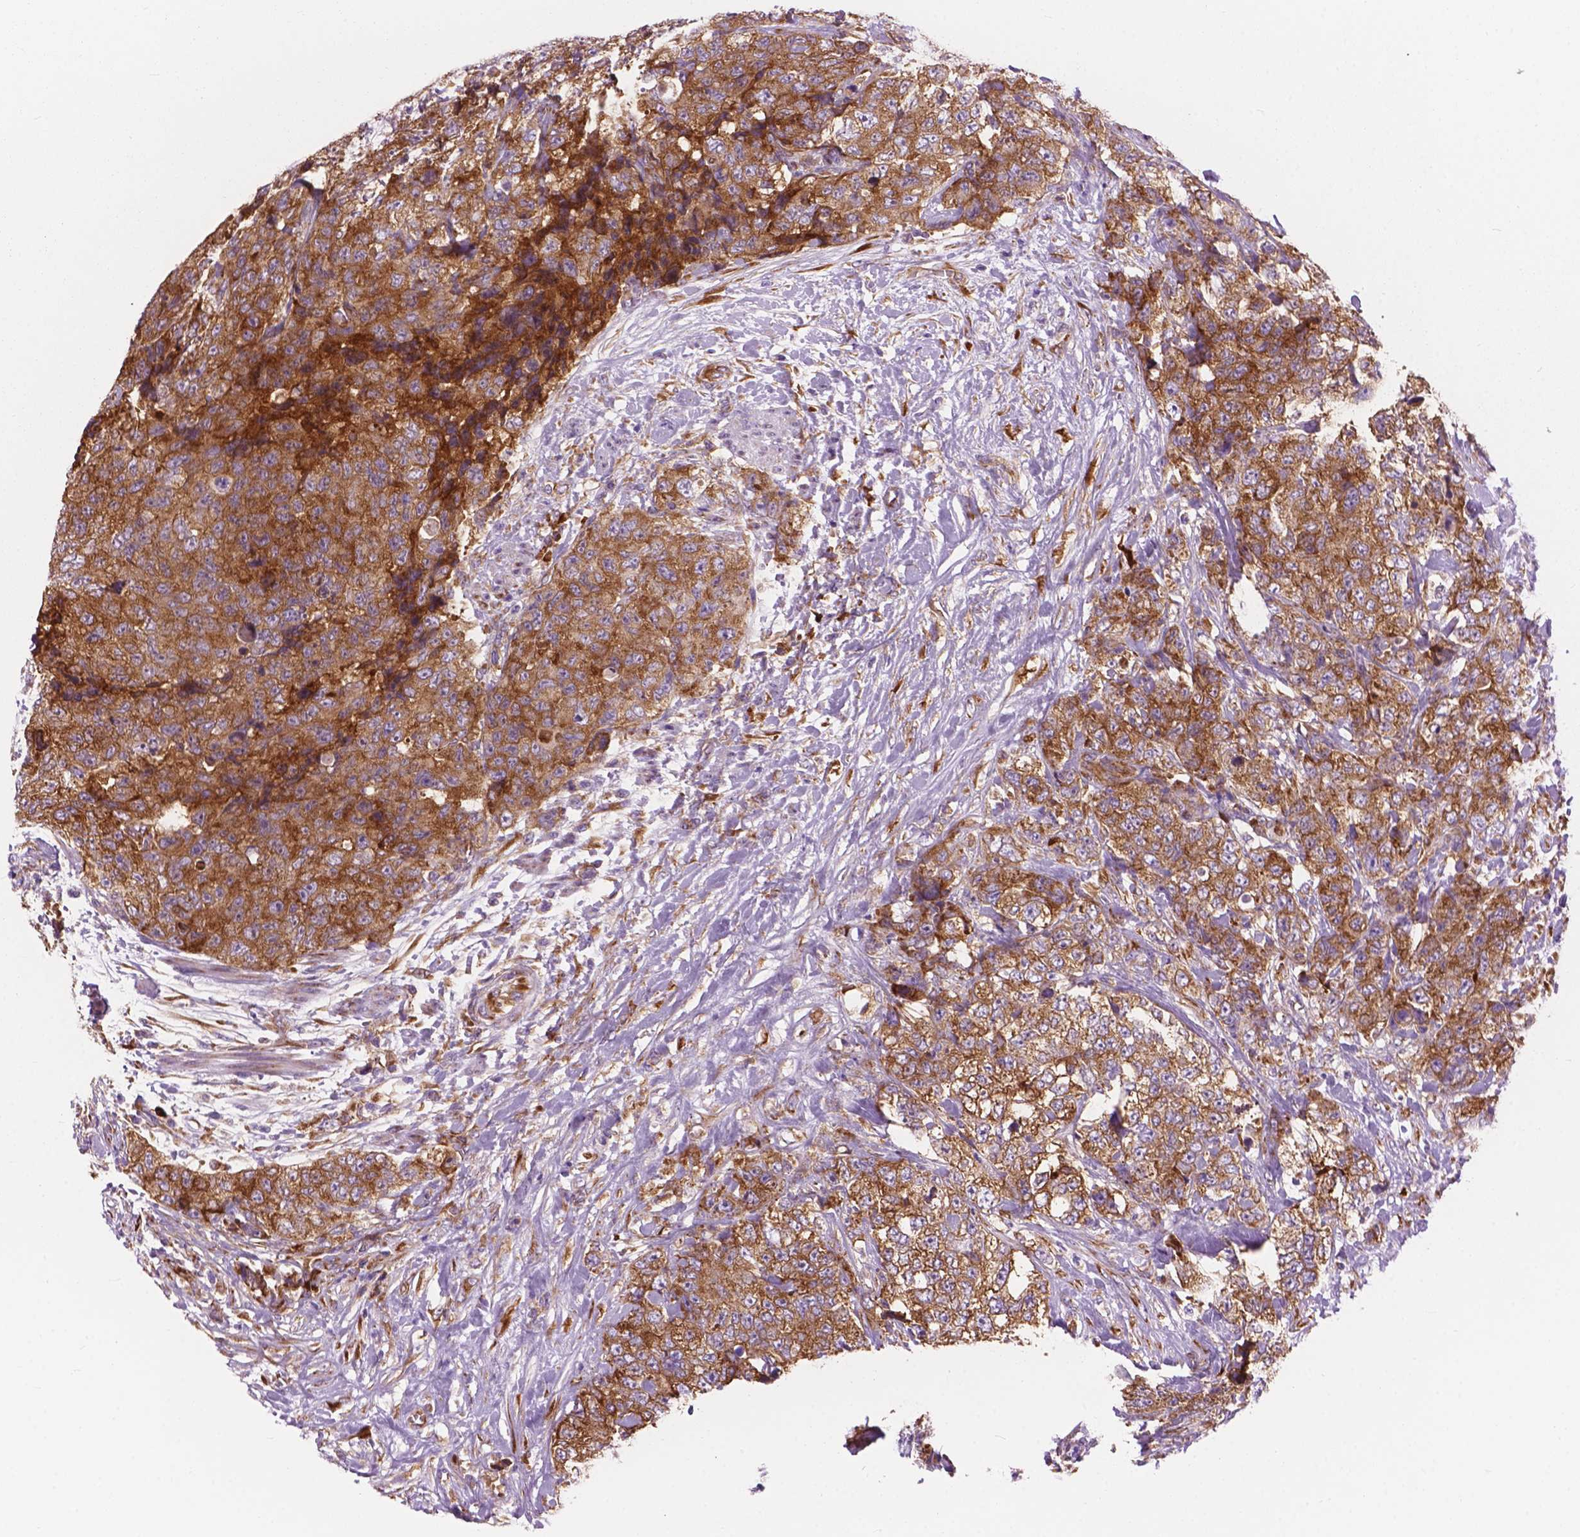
{"staining": {"intensity": "moderate", "quantity": ">75%", "location": "cytoplasmic/membranous"}, "tissue": "urothelial cancer", "cell_type": "Tumor cells", "image_type": "cancer", "snomed": [{"axis": "morphology", "description": "Urothelial carcinoma, High grade"}, {"axis": "topography", "description": "Urinary bladder"}], "caption": "The micrograph displays staining of high-grade urothelial carcinoma, revealing moderate cytoplasmic/membranous protein staining (brown color) within tumor cells.", "gene": "RPL37A", "patient": {"sex": "female", "age": 78}}